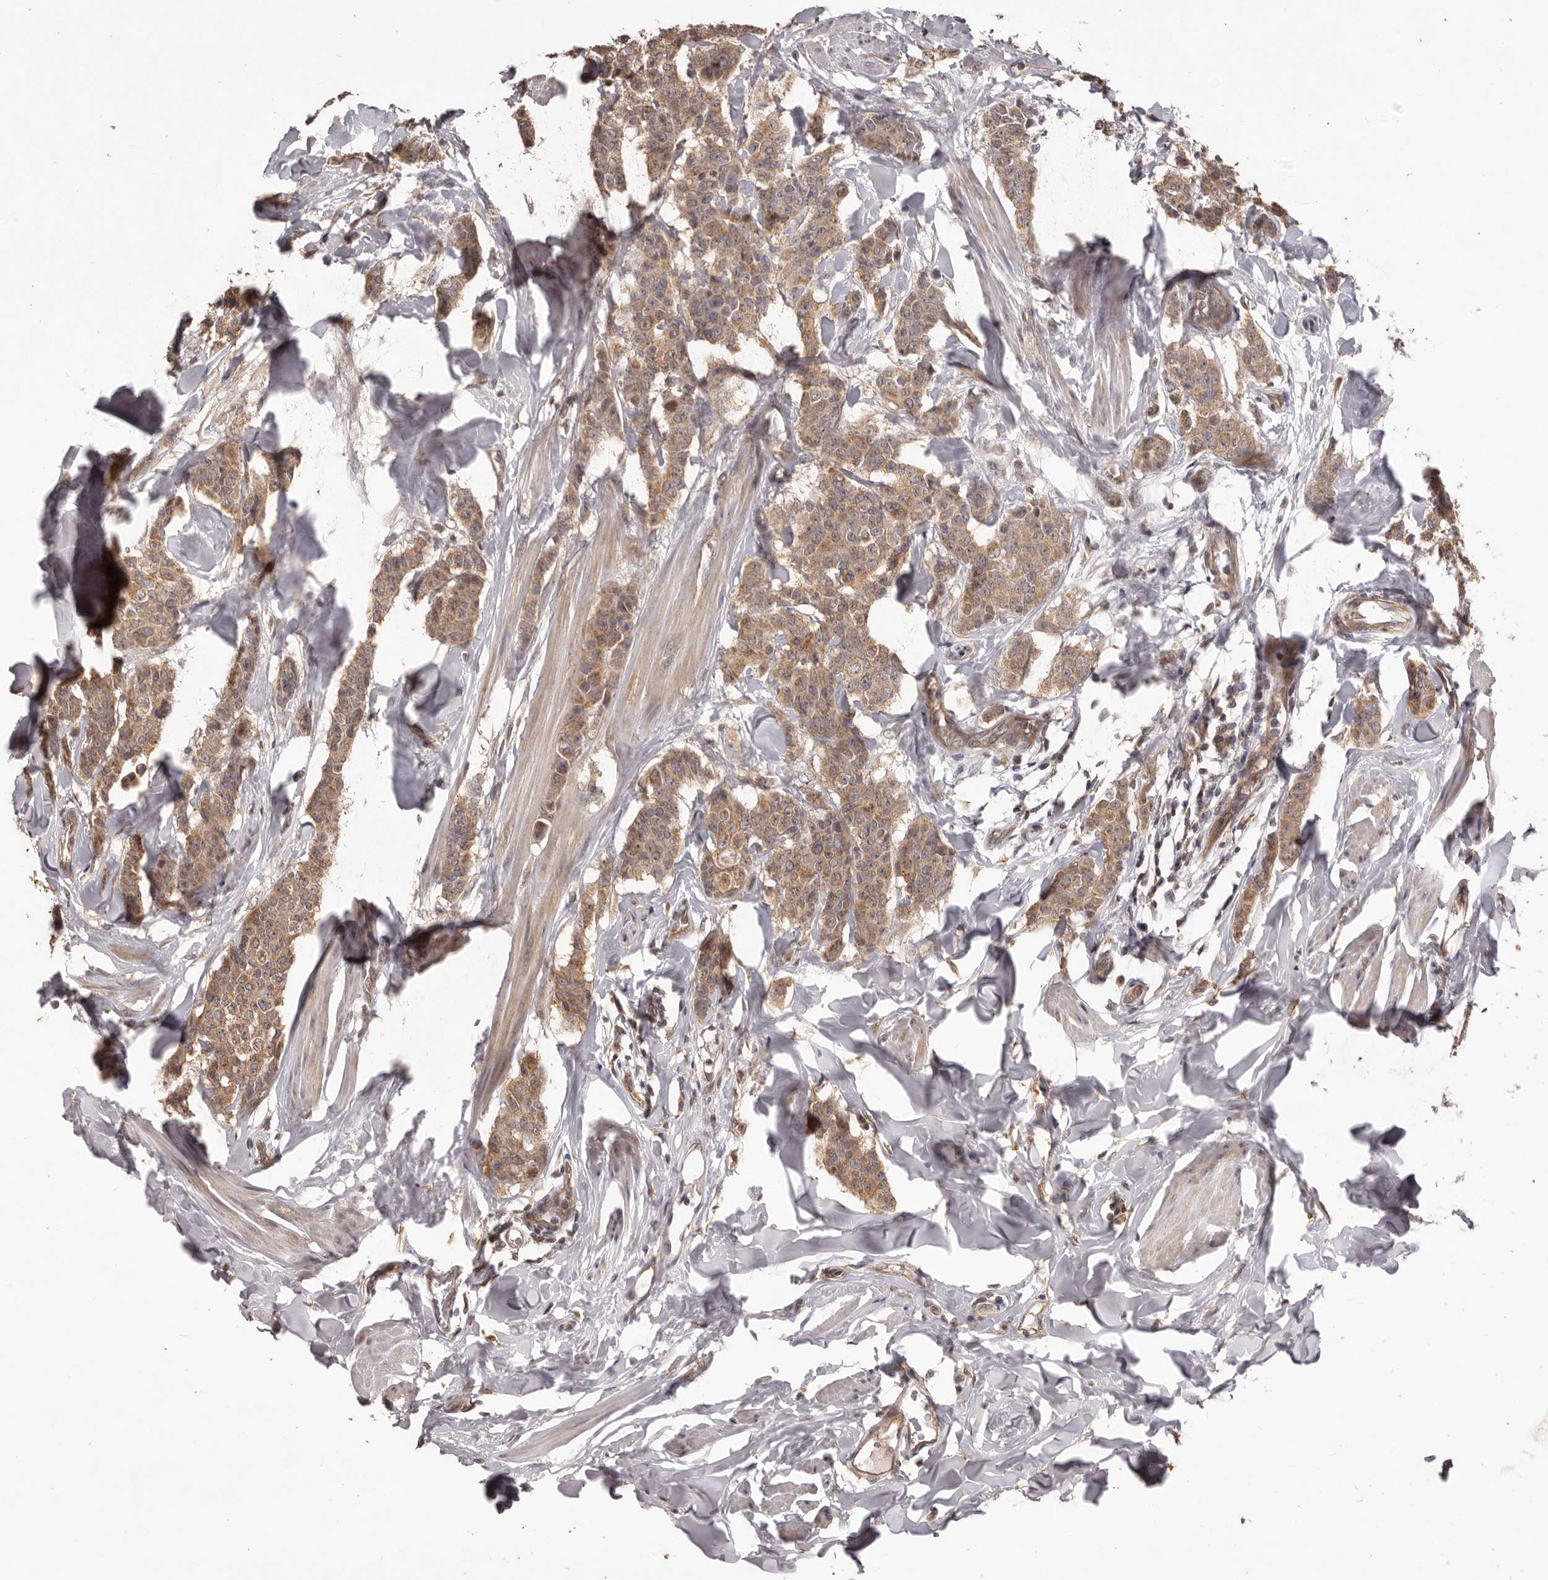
{"staining": {"intensity": "moderate", "quantity": ">75%", "location": "cytoplasmic/membranous"}, "tissue": "breast cancer", "cell_type": "Tumor cells", "image_type": "cancer", "snomed": [{"axis": "morphology", "description": "Duct carcinoma"}, {"axis": "topography", "description": "Breast"}], "caption": "Brown immunohistochemical staining in infiltrating ductal carcinoma (breast) exhibits moderate cytoplasmic/membranous expression in about >75% of tumor cells.", "gene": "MTO1", "patient": {"sex": "female", "age": 40}}